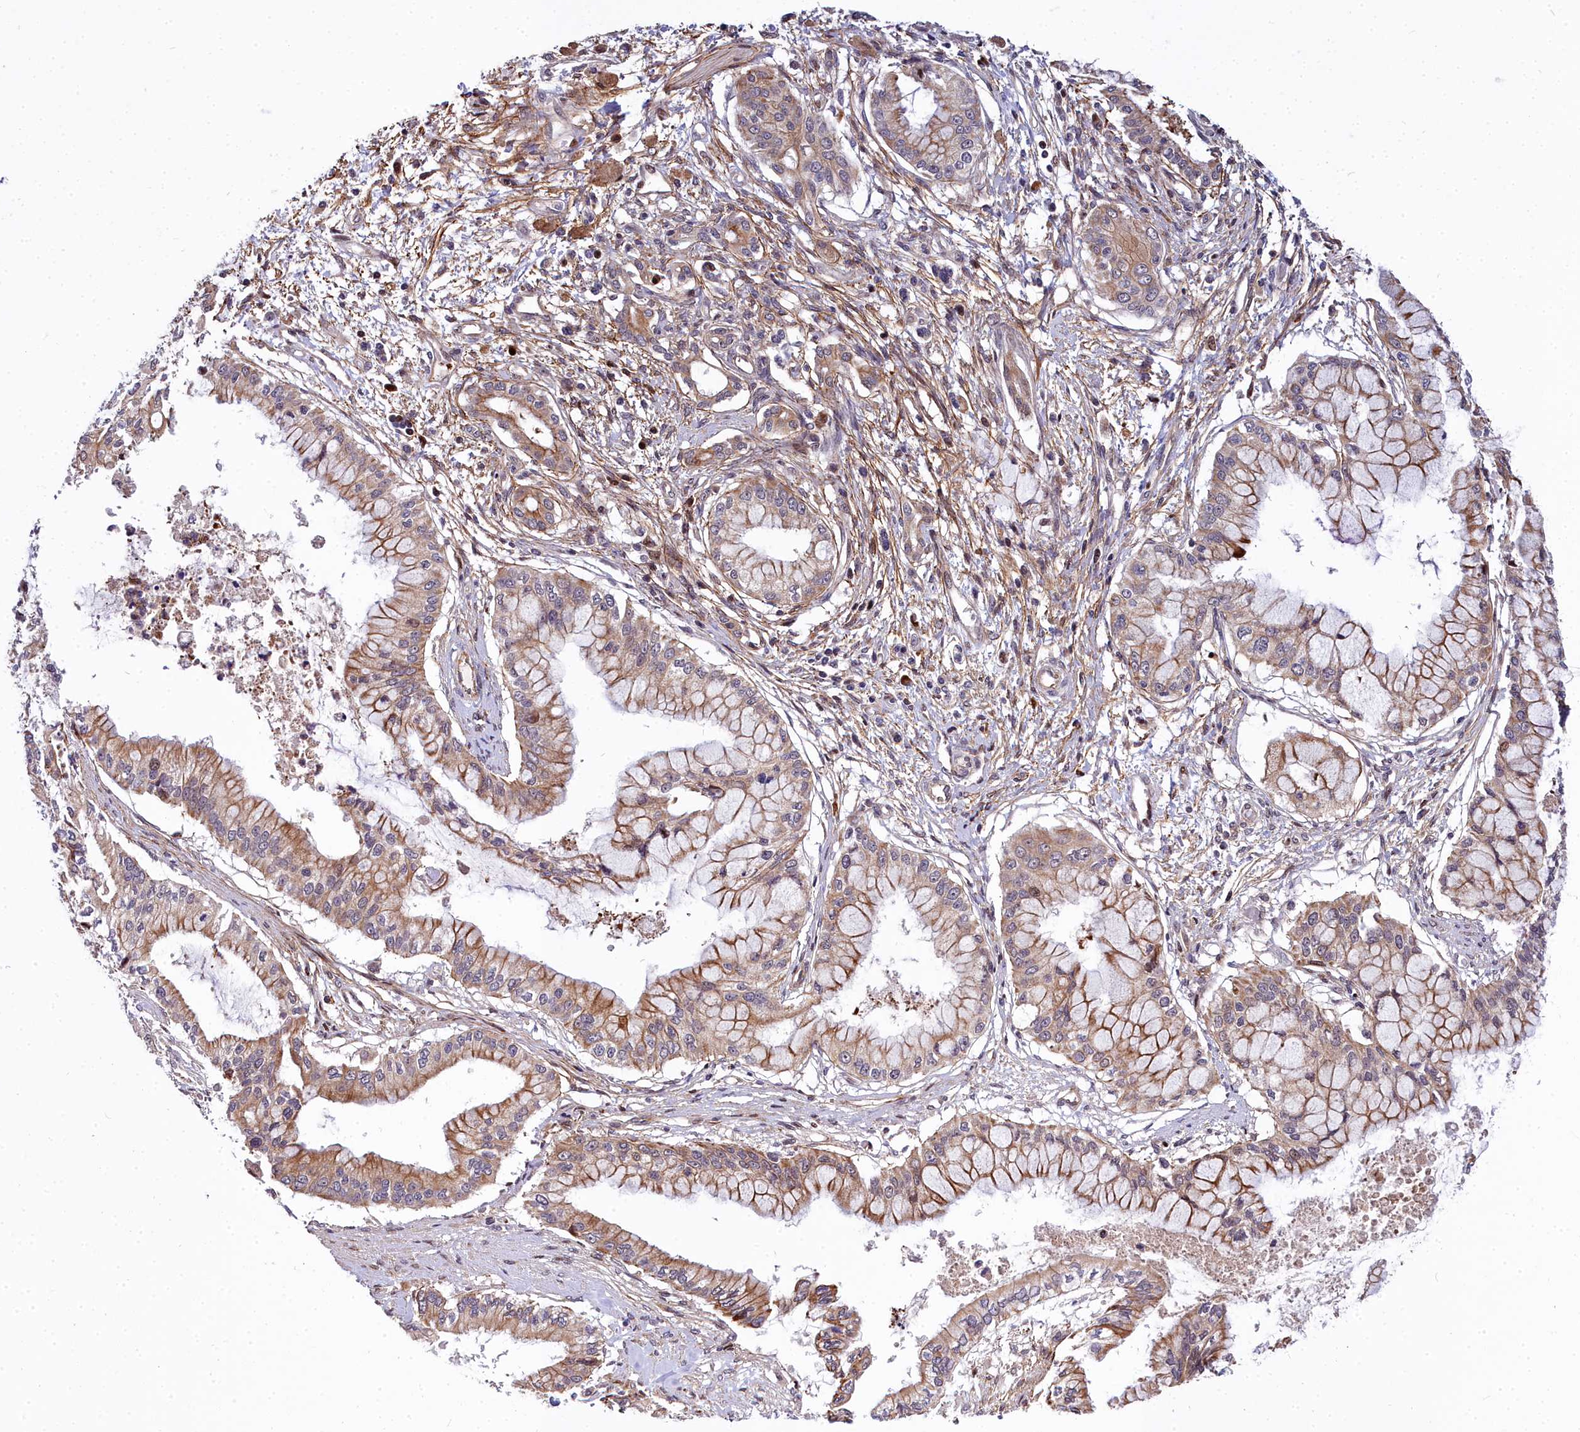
{"staining": {"intensity": "moderate", "quantity": ">75%", "location": "cytoplasmic/membranous"}, "tissue": "pancreatic cancer", "cell_type": "Tumor cells", "image_type": "cancer", "snomed": [{"axis": "morphology", "description": "Adenocarcinoma, NOS"}, {"axis": "topography", "description": "Pancreas"}], "caption": "Pancreatic cancer stained with immunohistochemistry reveals moderate cytoplasmic/membranous positivity in about >75% of tumor cells.", "gene": "MRPS11", "patient": {"sex": "male", "age": 46}}